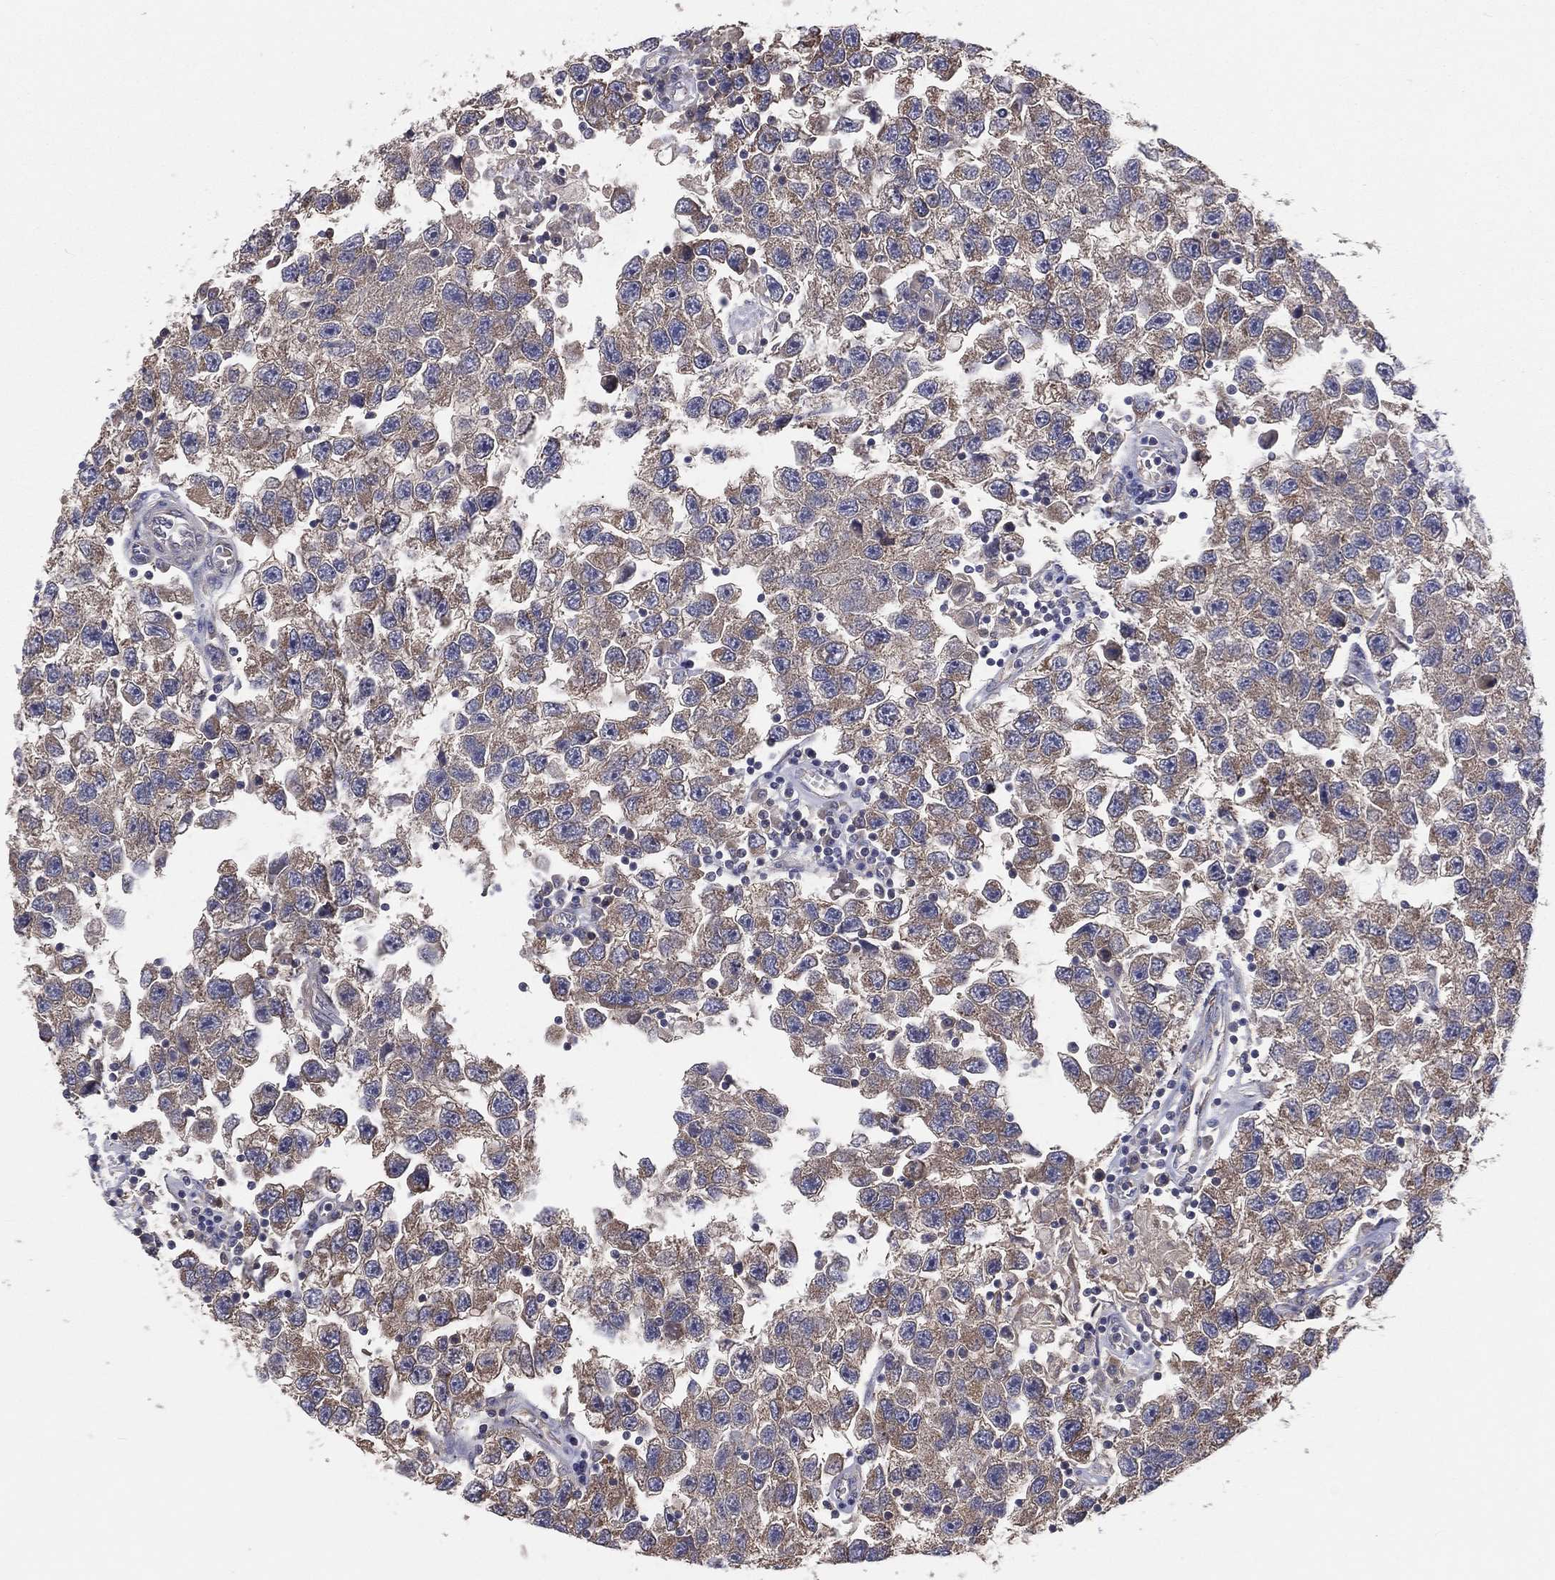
{"staining": {"intensity": "moderate", "quantity": "25%-75%", "location": "cytoplasmic/membranous"}, "tissue": "testis cancer", "cell_type": "Tumor cells", "image_type": "cancer", "snomed": [{"axis": "morphology", "description": "Seminoma, NOS"}, {"axis": "topography", "description": "Testis"}], "caption": "Immunohistochemical staining of human seminoma (testis) displays moderate cytoplasmic/membranous protein positivity in about 25%-75% of tumor cells.", "gene": "EIF2B5", "patient": {"sex": "male", "age": 26}}